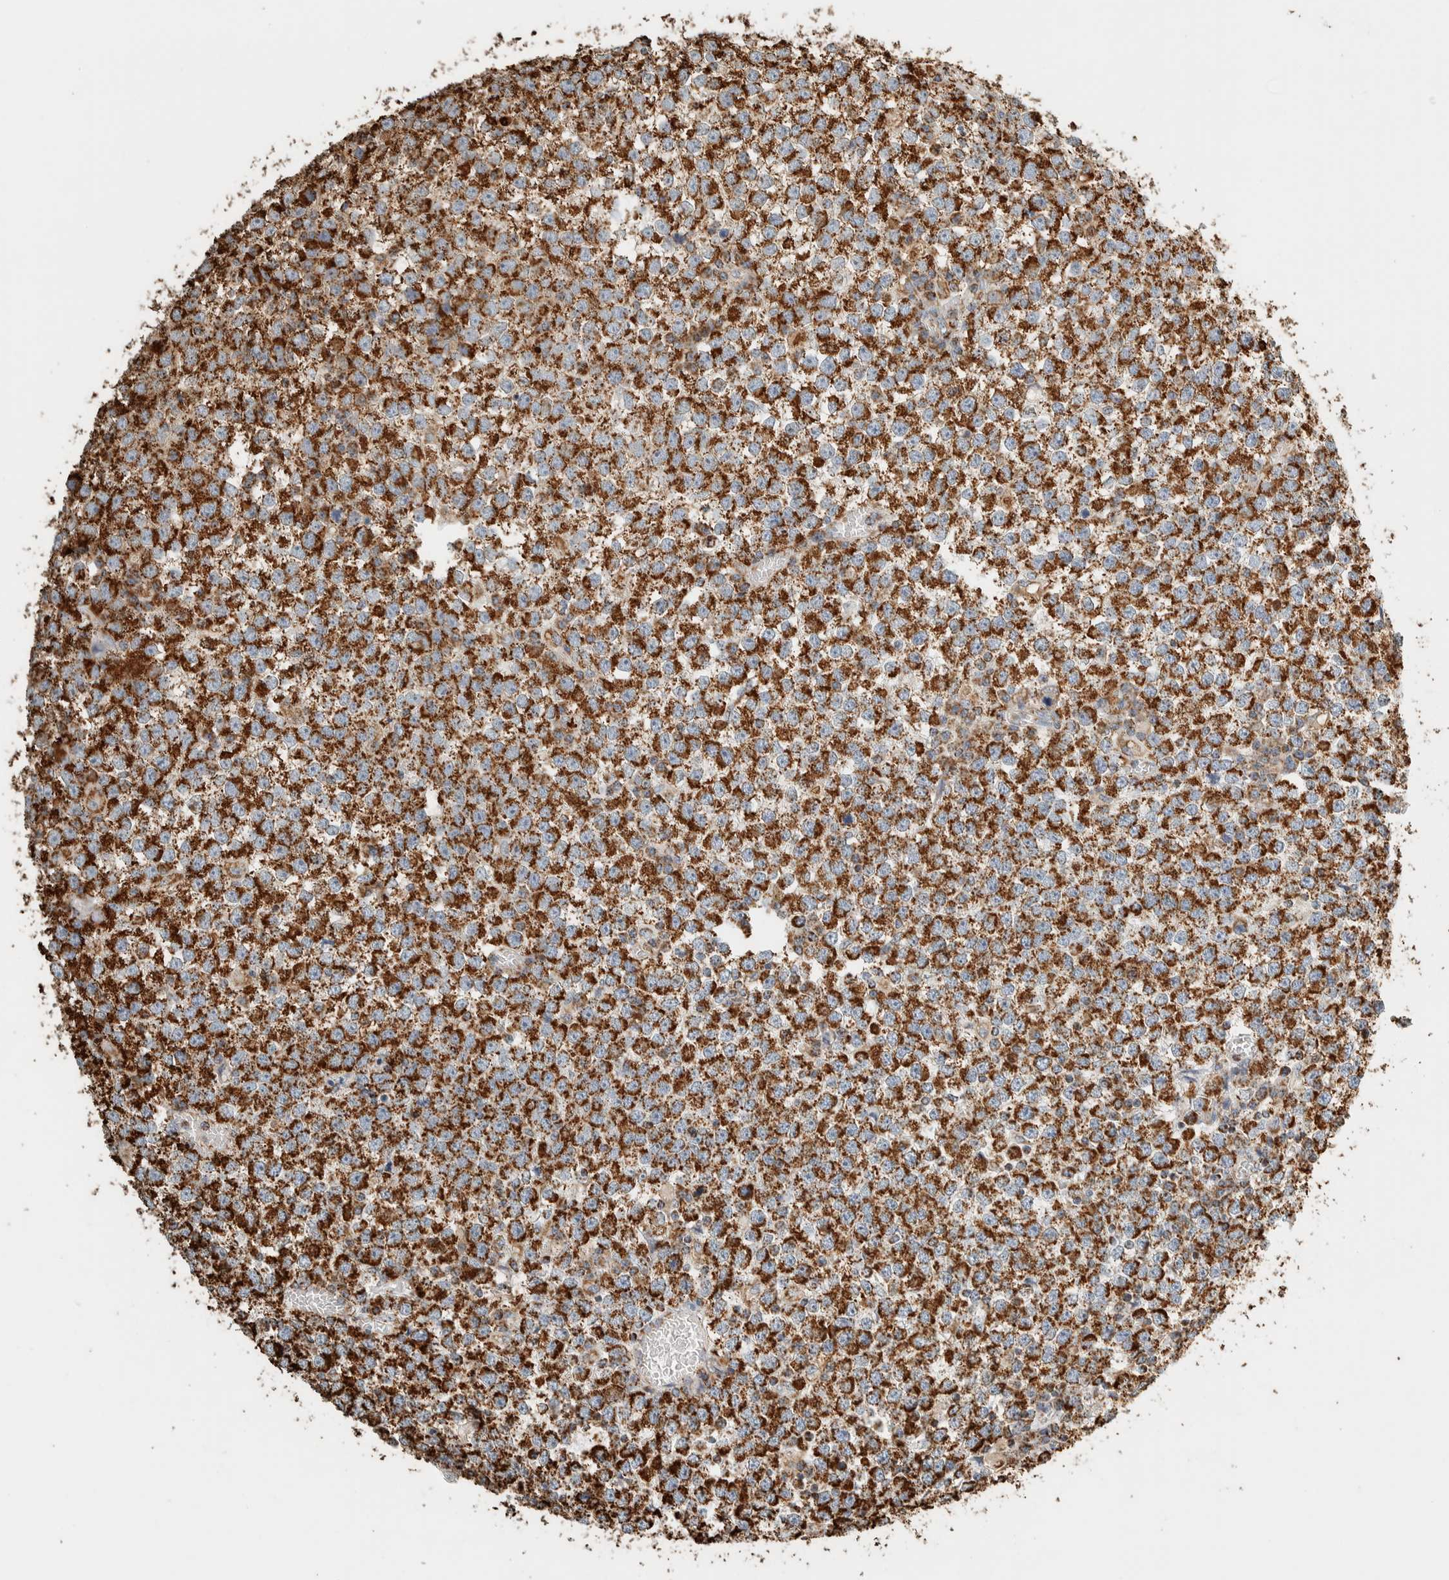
{"staining": {"intensity": "strong", "quantity": ">75%", "location": "cytoplasmic/membranous"}, "tissue": "testis cancer", "cell_type": "Tumor cells", "image_type": "cancer", "snomed": [{"axis": "morphology", "description": "Seminoma, NOS"}, {"axis": "topography", "description": "Testis"}], "caption": "Seminoma (testis) tissue reveals strong cytoplasmic/membranous staining in about >75% of tumor cells (brown staining indicates protein expression, while blue staining denotes nuclei).", "gene": "ZNF454", "patient": {"sex": "male", "age": 65}}